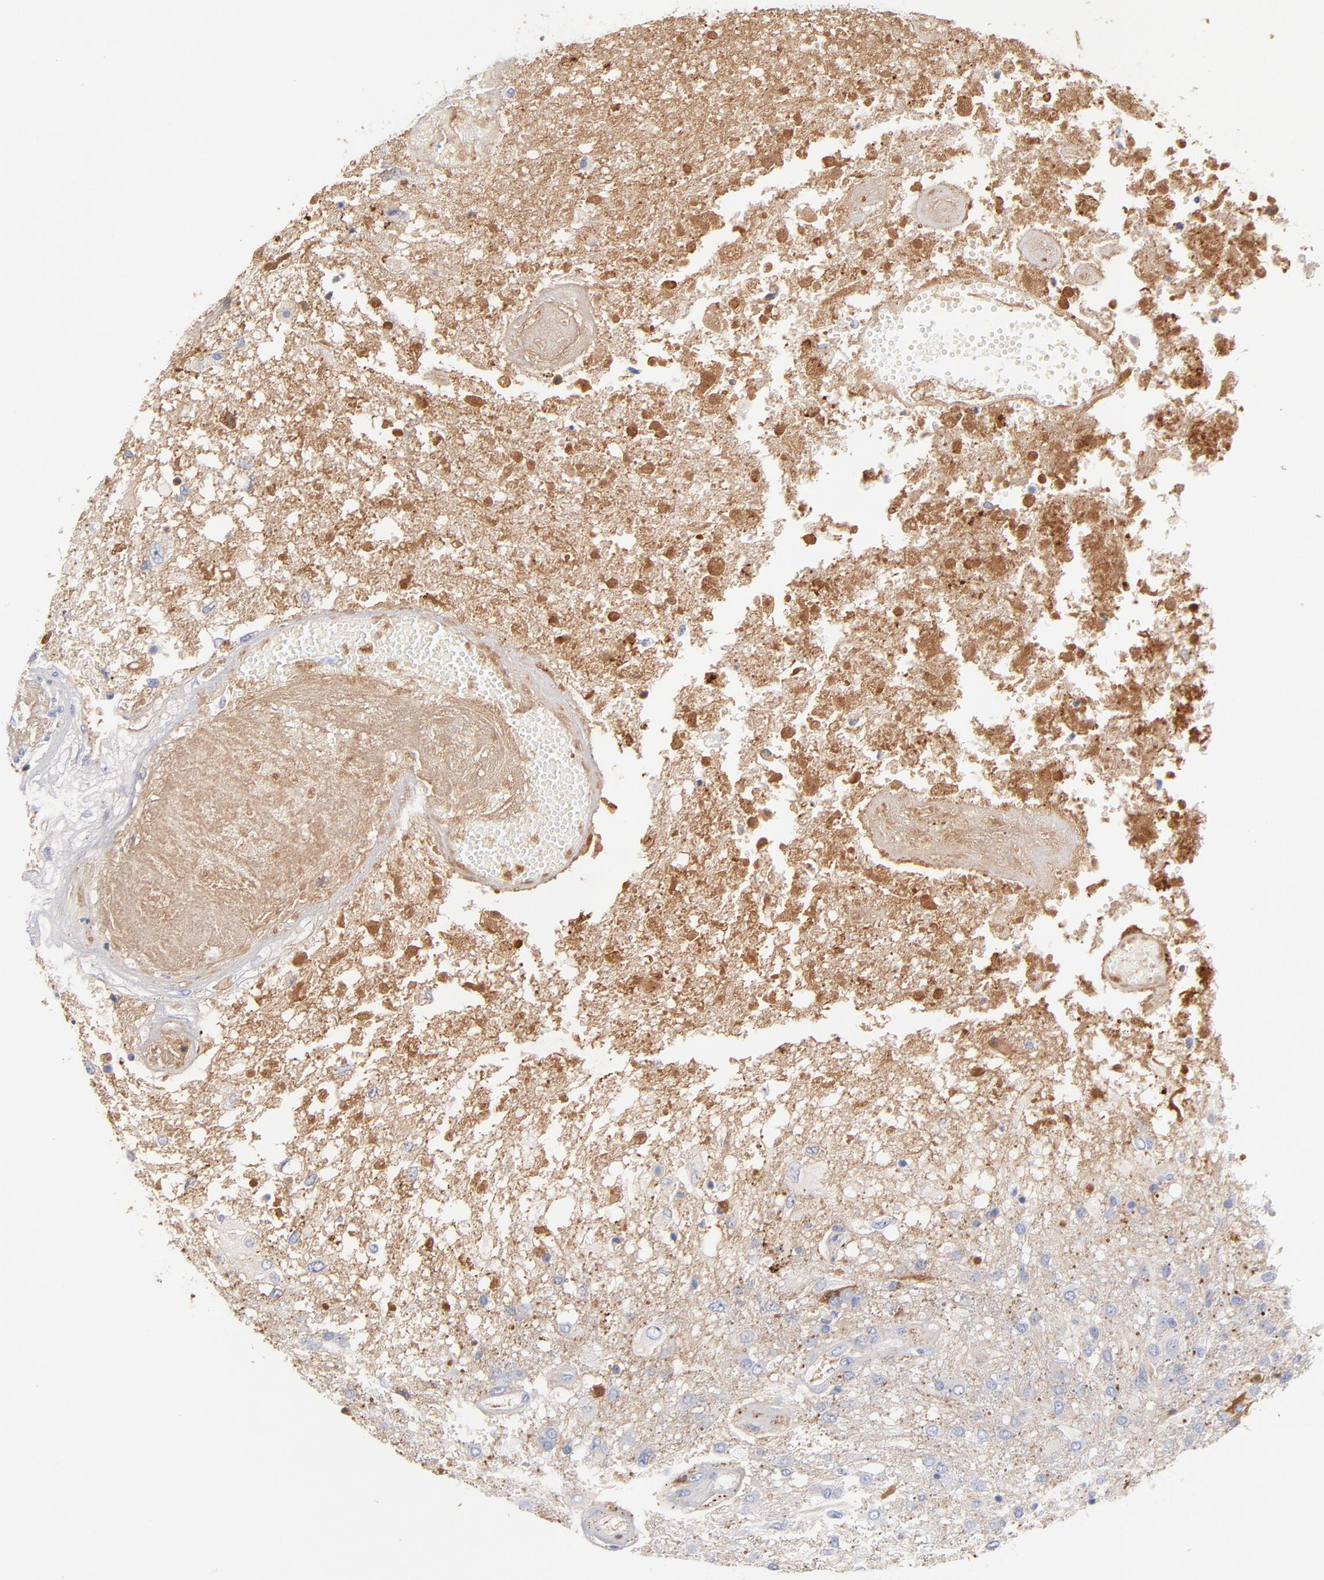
{"staining": {"intensity": "negative", "quantity": "none", "location": "none"}, "tissue": "glioma", "cell_type": "Tumor cells", "image_type": "cancer", "snomed": [{"axis": "morphology", "description": "Glioma, malignant, High grade"}, {"axis": "topography", "description": "Cerebral cortex"}], "caption": "Tumor cells are negative for brown protein staining in glioma.", "gene": "C3", "patient": {"sex": "male", "age": 79}}